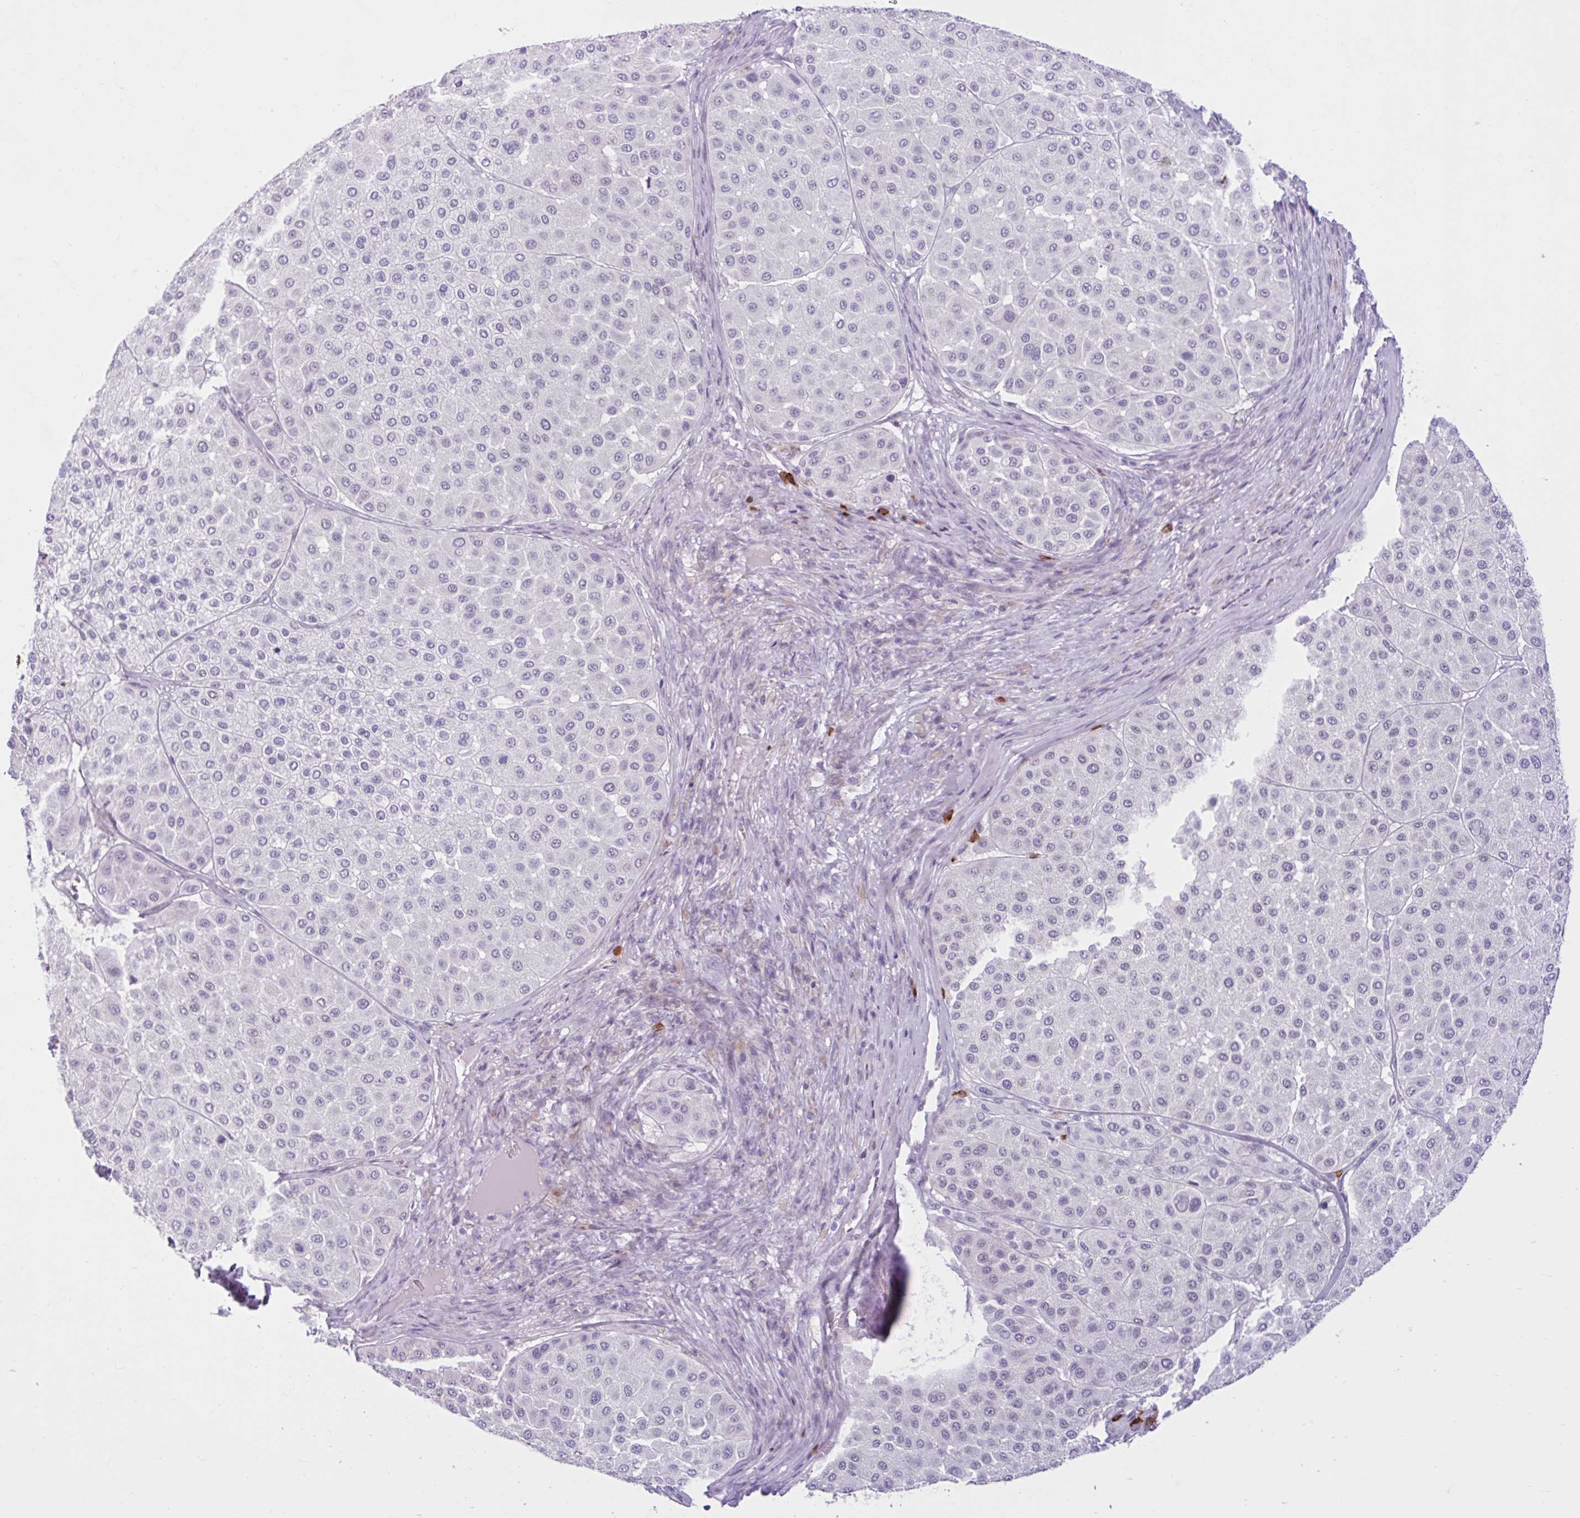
{"staining": {"intensity": "negative", "quantity": "none", "location": "none"}, "tissue": "melanoma", "cell_type": "Tumor cells", "image_type": "cancer", "snomed": [{"axis": "morphology", "description": "Malignant melanoma, Metastatic site"}, {"axis": "topography", "description": "Smooth muscle"}], "caption": "A high-resolution histopathology image shows IHC staining of malignant melanoma (metastatic site), which shows no significant positivity in tumor cells. (Stains: DAB (3,3'-diaminobenzidine) immunohistochemistry with hematoxylin counter stain, Microscopy: brightfield microscopy at high magnification).", "gene": "CEP120", "patient": {"sex": "male", "age": 41}}